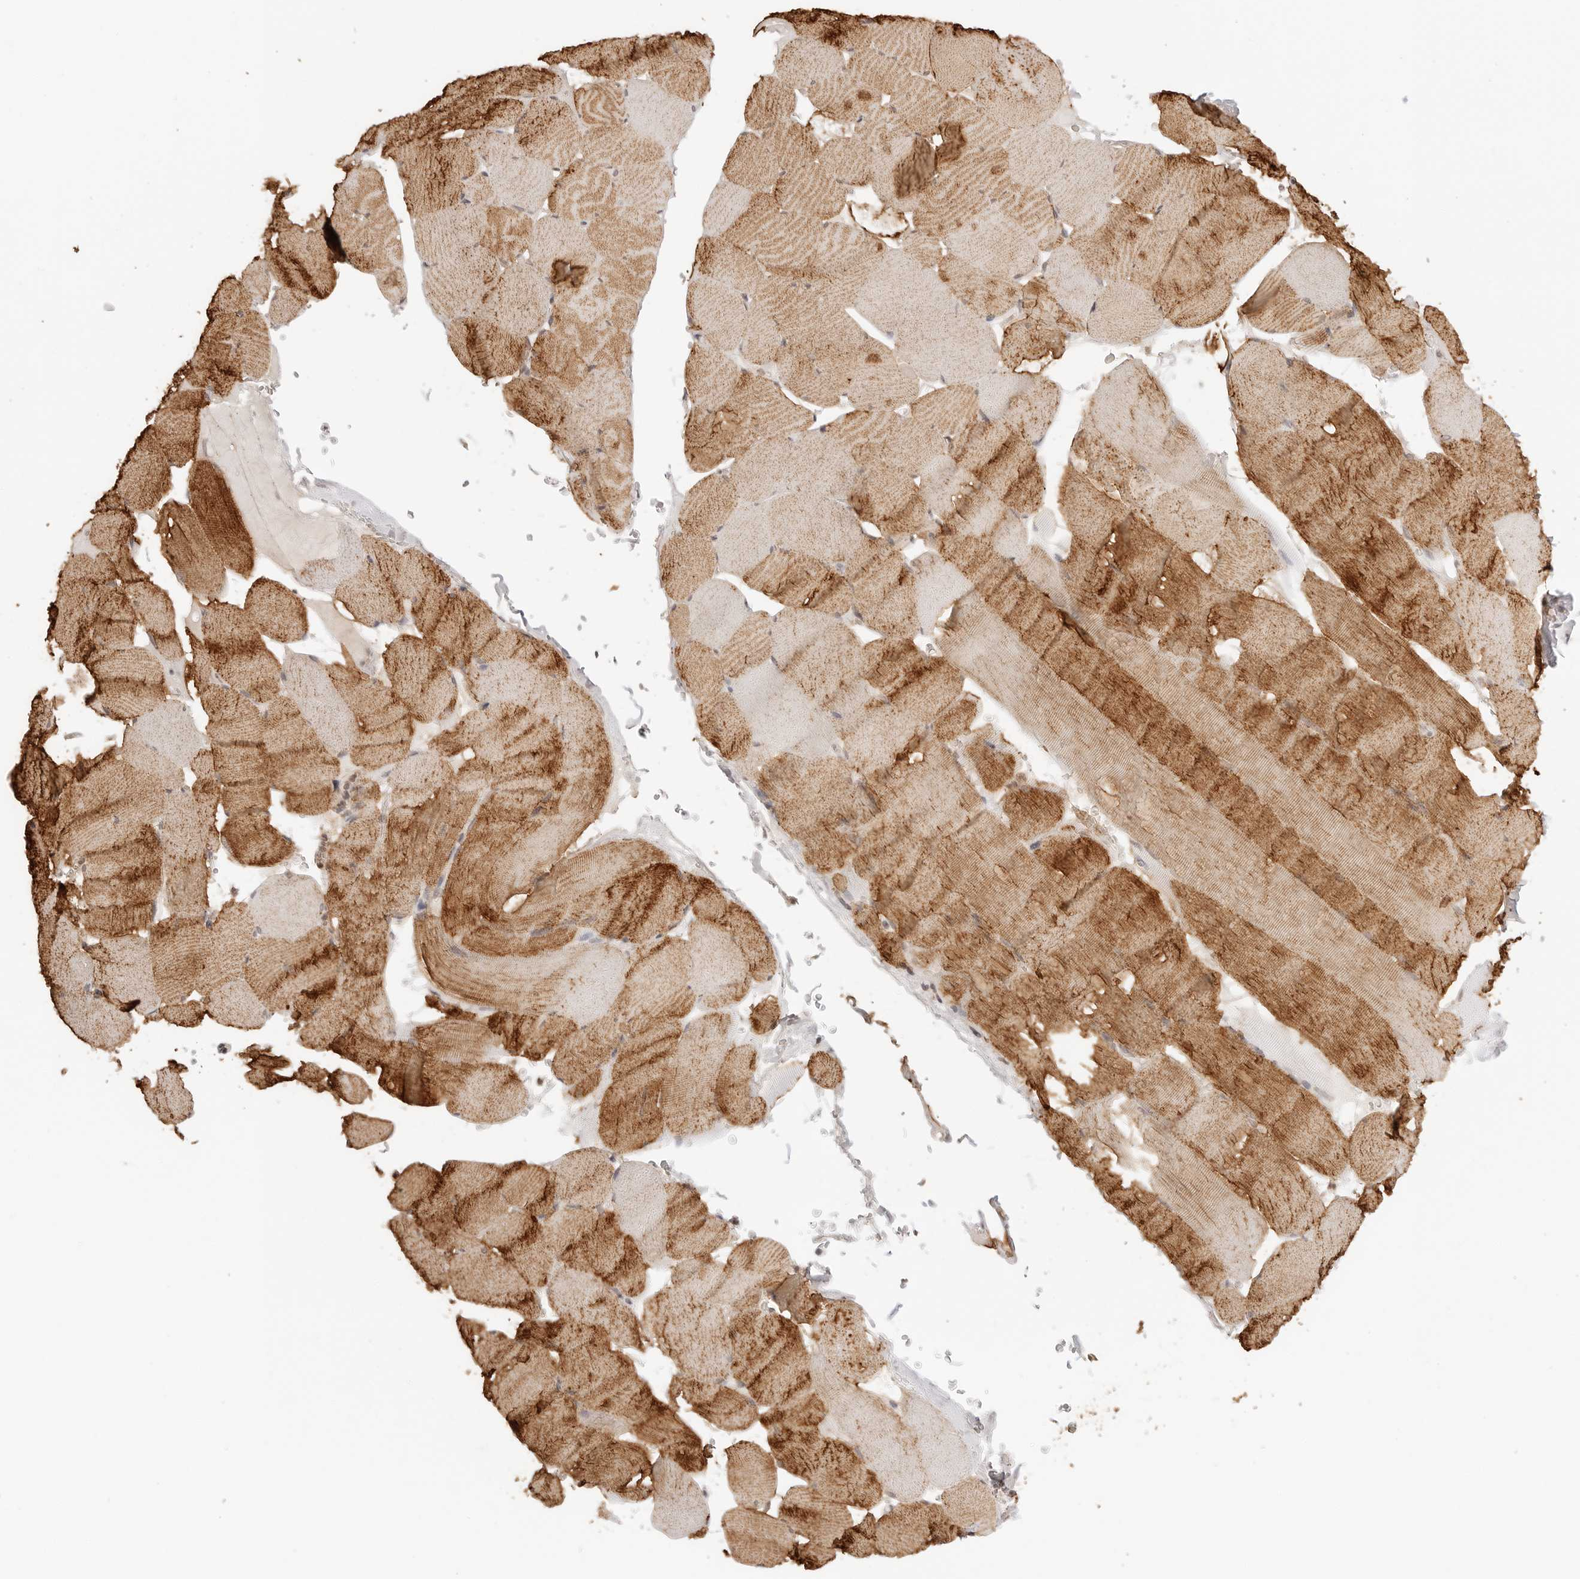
{"staining": {"intensity": "moderate", "quantity": ">75%", "location": "cytoplasmic/membranous"}, "tissue": "skeletal muscle", "cell_type": "Myocytes", "image_type": "normal", "snomed": [{"axis": "morphology", "description": "Normal tissue, NOS"}, {"axis": "topography", "description": "Skeletal muscle"}], "caption": "A histopathology image of human skeletal muscle stained for a protein demonstrates moderate cytoplasmic/membranous brown staining in myocytes.", "gene": "EPHA1", "patient": {"sex": "male", "age": 62}}